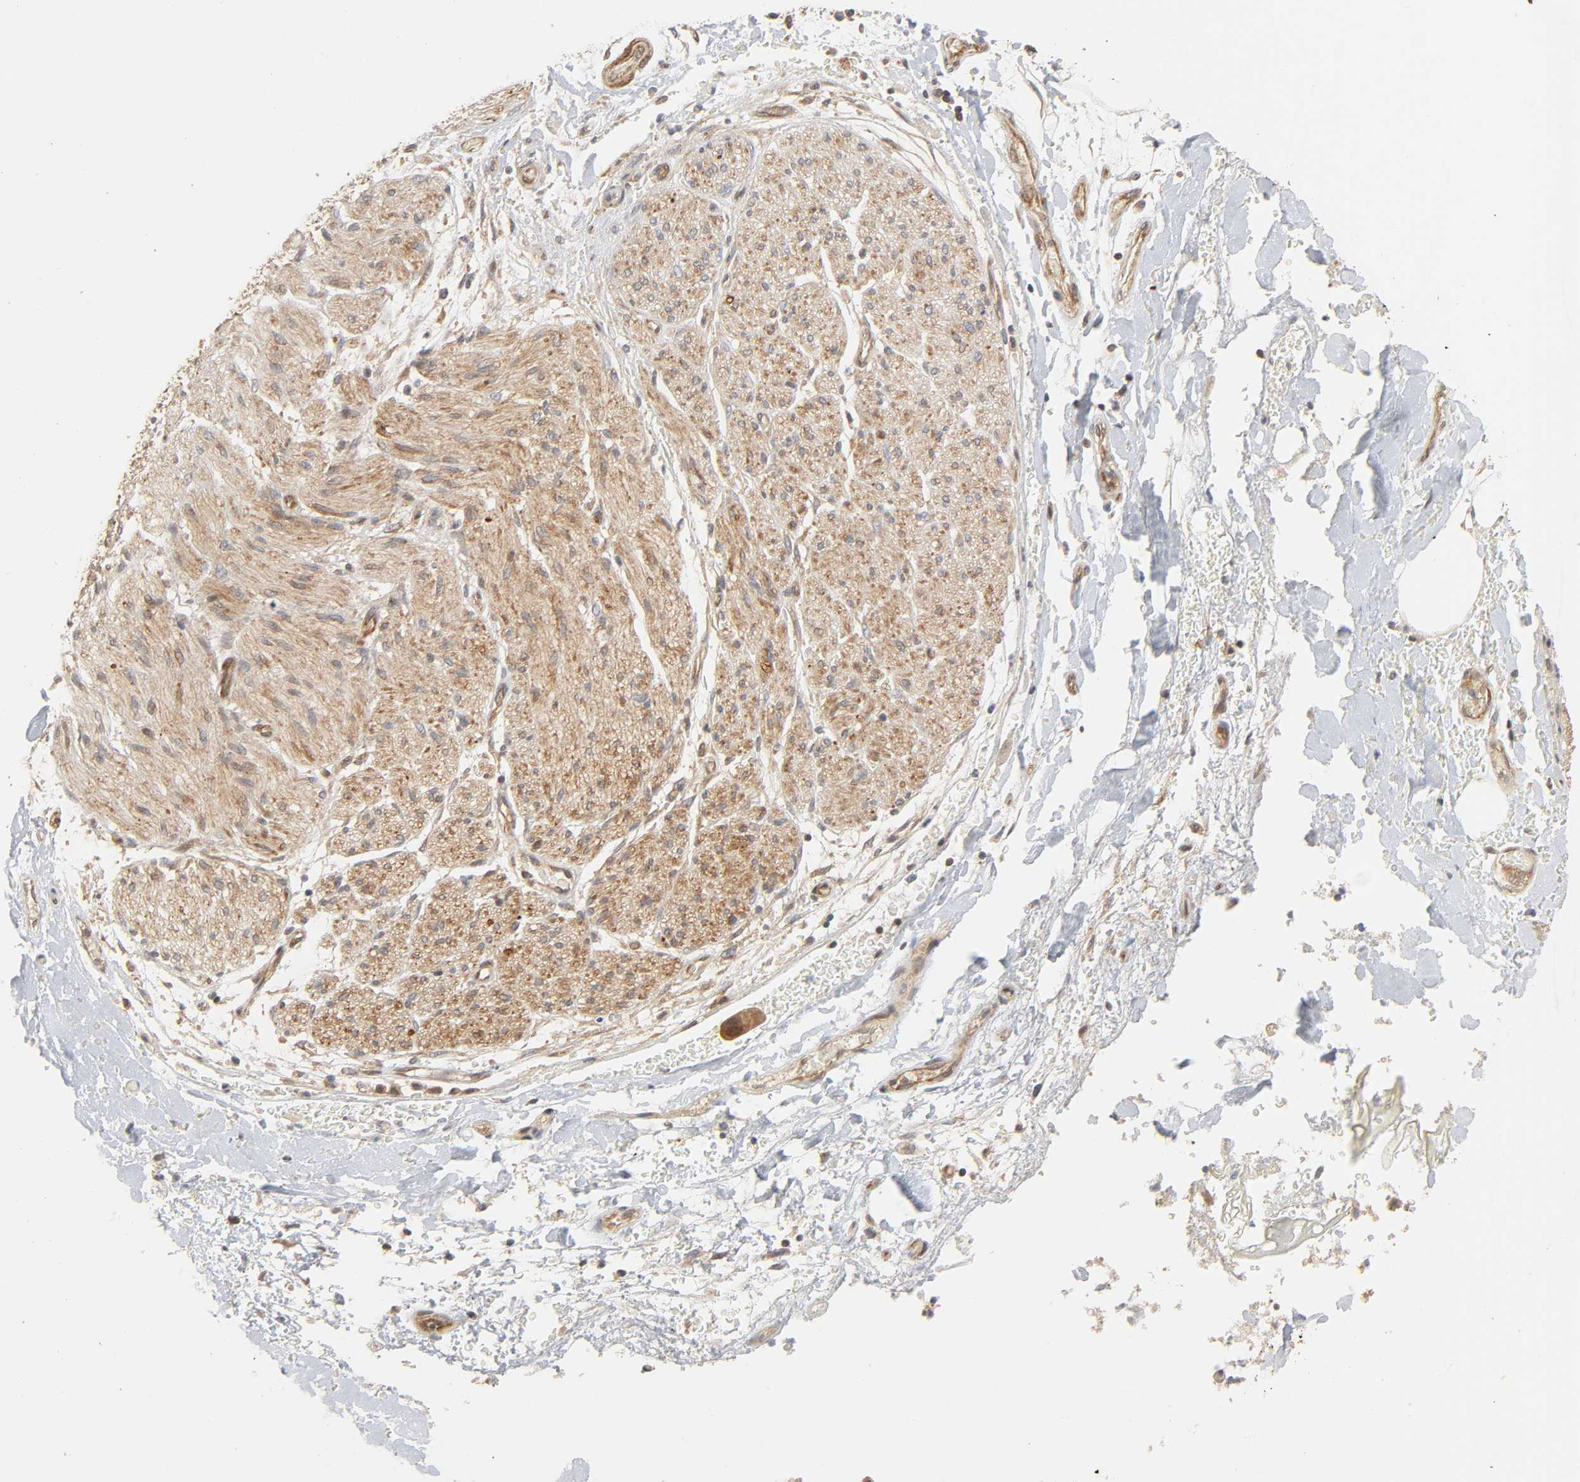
{"staining": {"intensity": "negative", "quantity": "none", "location": "none"}, "tissue": "adipose tissue", "cell_type": "Adipocytes", "image_type": "normal", "snomed": [{"axis": "morphology", "description": "Normal tissue, NOS"}, {"axis": "morphology", "description": "Cholangiocarcinoma"}, {"axis": "topography", "description": "Liver"}, {"axis": "topography", "description": "Peripheral nerve tissue"}], "caption": "High power microscopy photomicrograph of an IHC image of normal adipose tissue, revealing no significant expression in adipocytes.", "gene": "NEMF", "patient": {"sex": "male", "age": 50}}